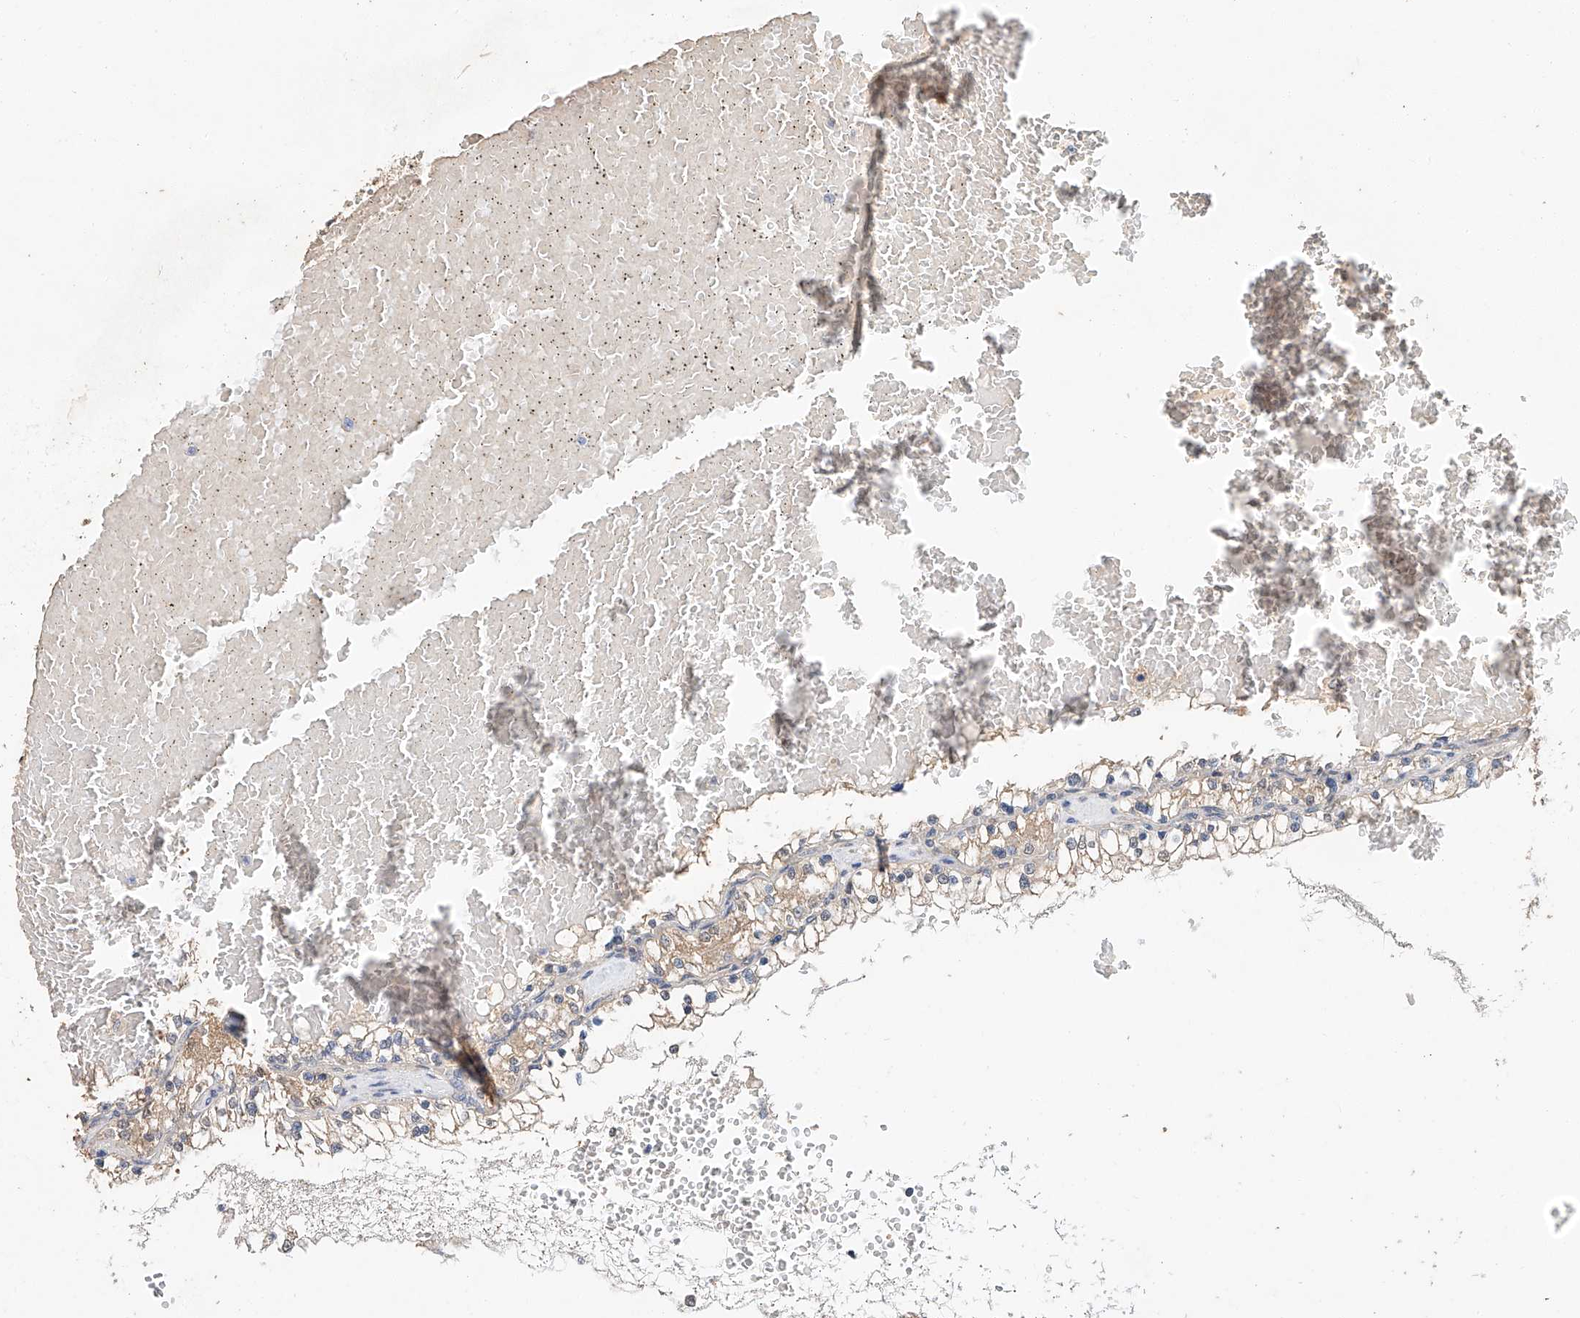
{"staining": {"intensity": "negative", "quantity": "none", "location": "none"}, "tissue": "renal cancer", "cell_type": "Tumor cells", "image_type": "cancer", "snomed": [{"axis": "morphology", "description": "Adenocarcinoma, NOS"}, {"axis": "topography", "description": "Kidney"}], "caption": "Immunohistochemical staining of renal cancer (adenocarcinoma) demonstrates no significant staining in tumor cells.", "gene": "CERS4", "patient": {"sex": "male", "age": 68}}